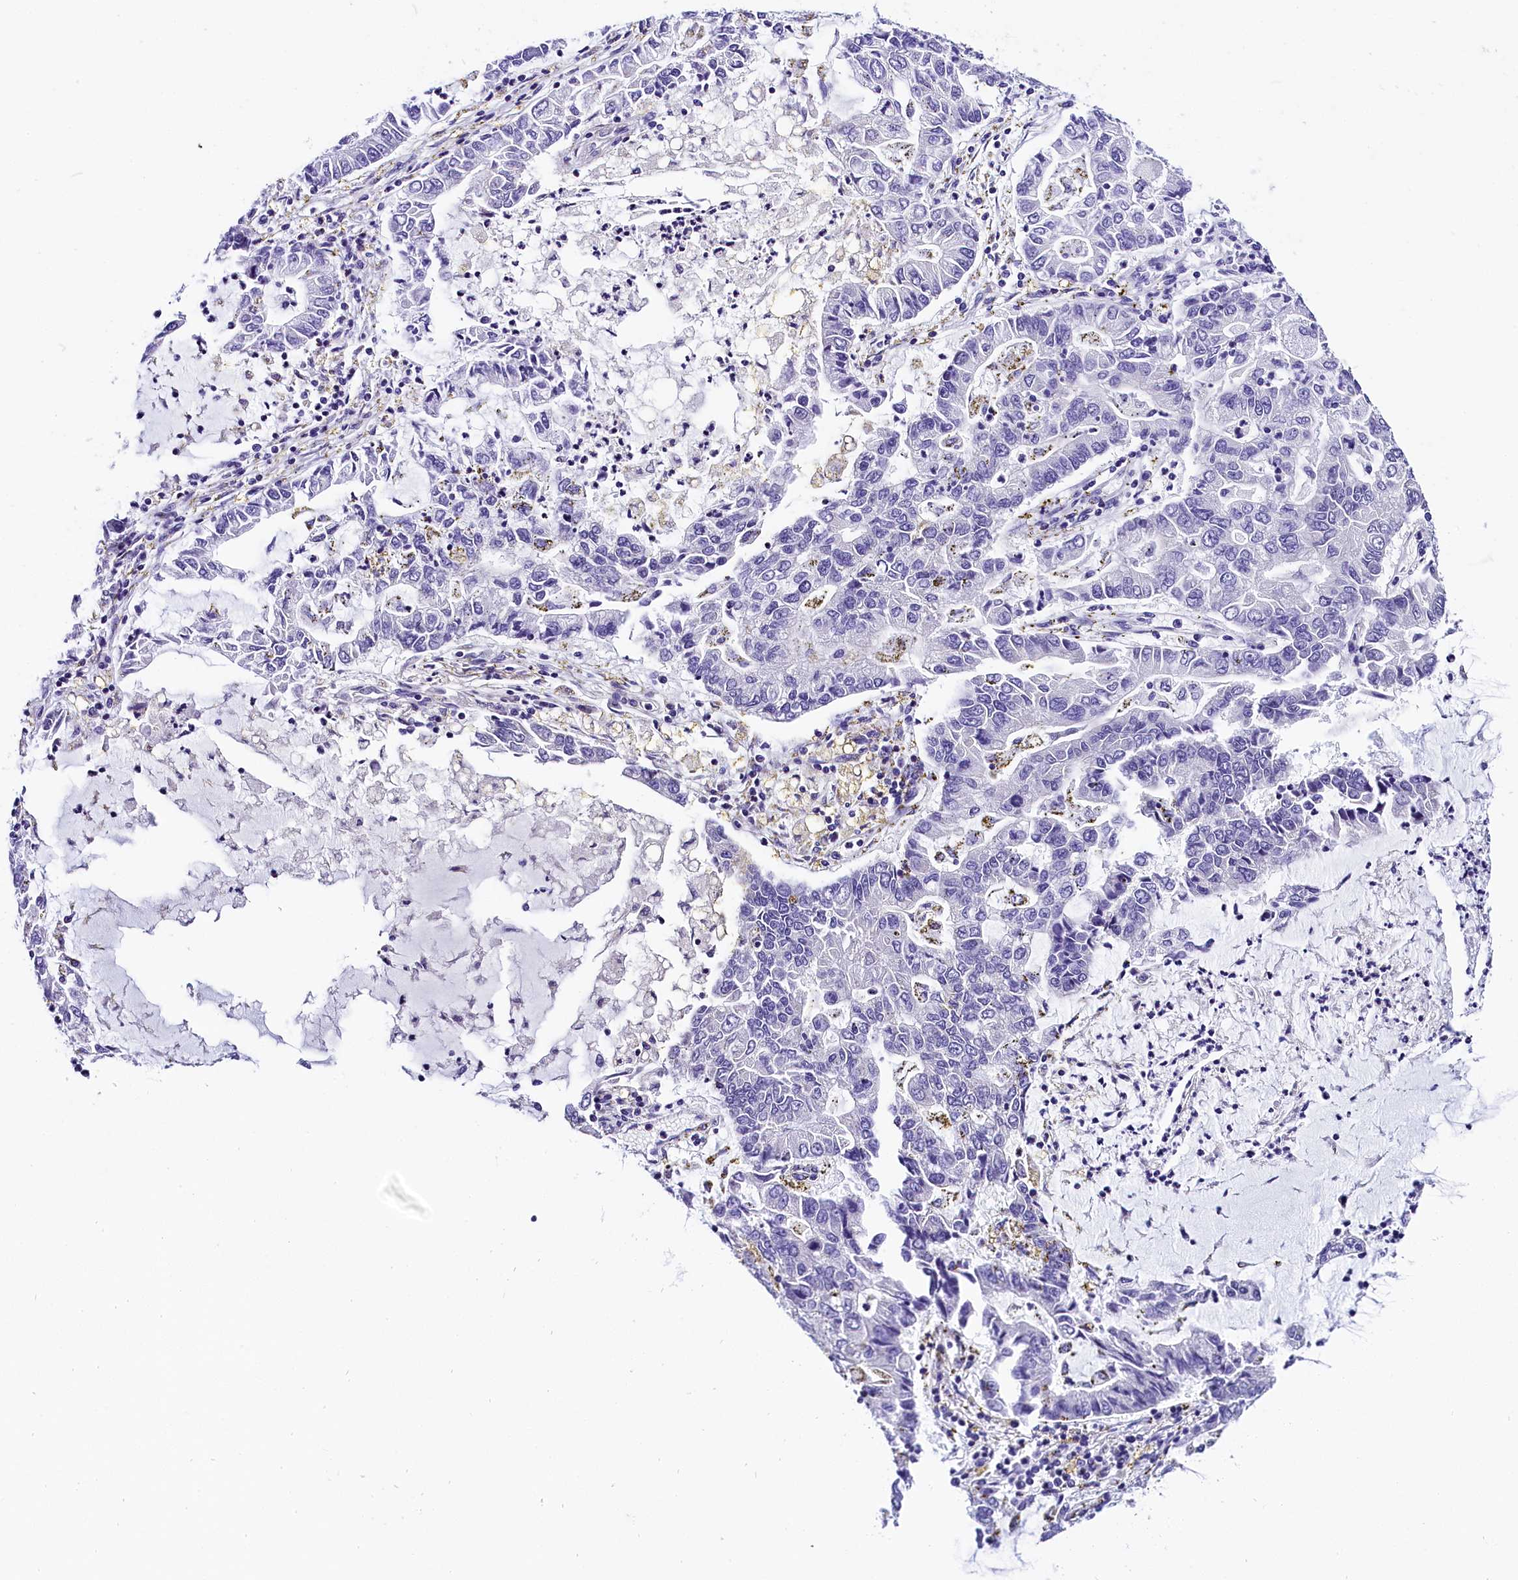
{"staining": {"intensity": "negative", "quantity": "none", "location": "none"}, "tissue": "lung cancer", "cell_type": "Tumor cells", "image_type": "cancer", "snomed": [{"axis": "morphology", "description": "Adenocarcinoma, NOS"}, {"axis": "topography", "description": "Lung"}], "caption": "IHC photomicrograph of human adenocarcinoma (lung) stained for a protein (brown), which reveals no staining in tumor cells.", "gene": "ACAA2", "patient": {"sex": "female", "age": 51}}